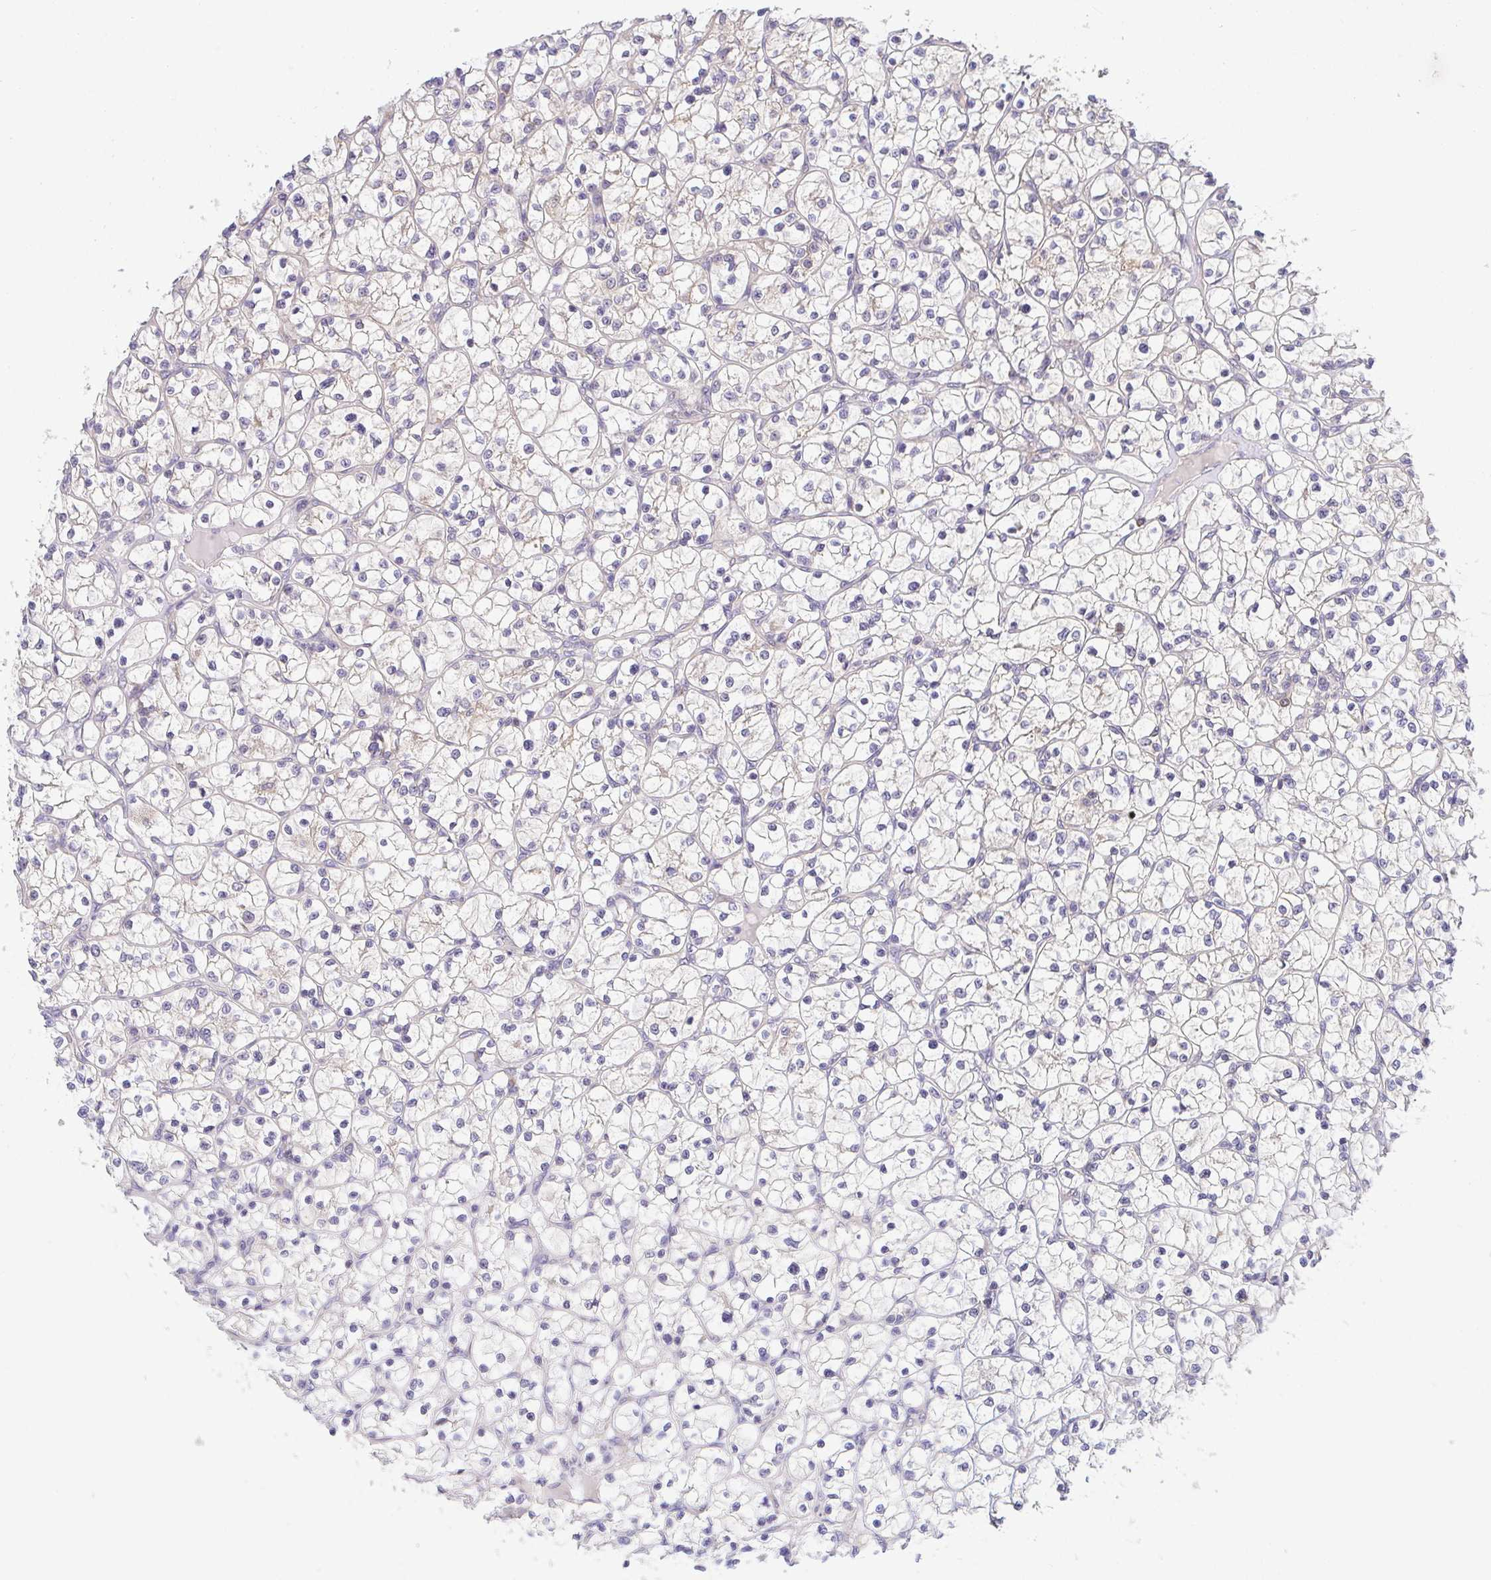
{"staining": {"intensity": "weak", "quantity": "25%-75%", "location": "cytoplasmic/membranous"}, "tissue": "renal cancer", "cell_type": "Tumor cells", "image_type": "cancer", "snomed": [{"axis": "morphology", "description": "Adenocarcinoma, NOS"}, {"axis": "topography", "description": "Kidney"}], "caption": "Immunohistochemistry (IHC) histopathology image of neoplastic tissue: renal cancer (adenocarcinoma) stained using immunohistochemistry (IHC) shows low levels of weak protein expression localized specifically in the cytoplasmic/membranous of tumor cells, appearing as a cytoplasmic/membranous brown color.", "gene": "BCL2L1", "patient": {"sex": "female", "age": 64}}